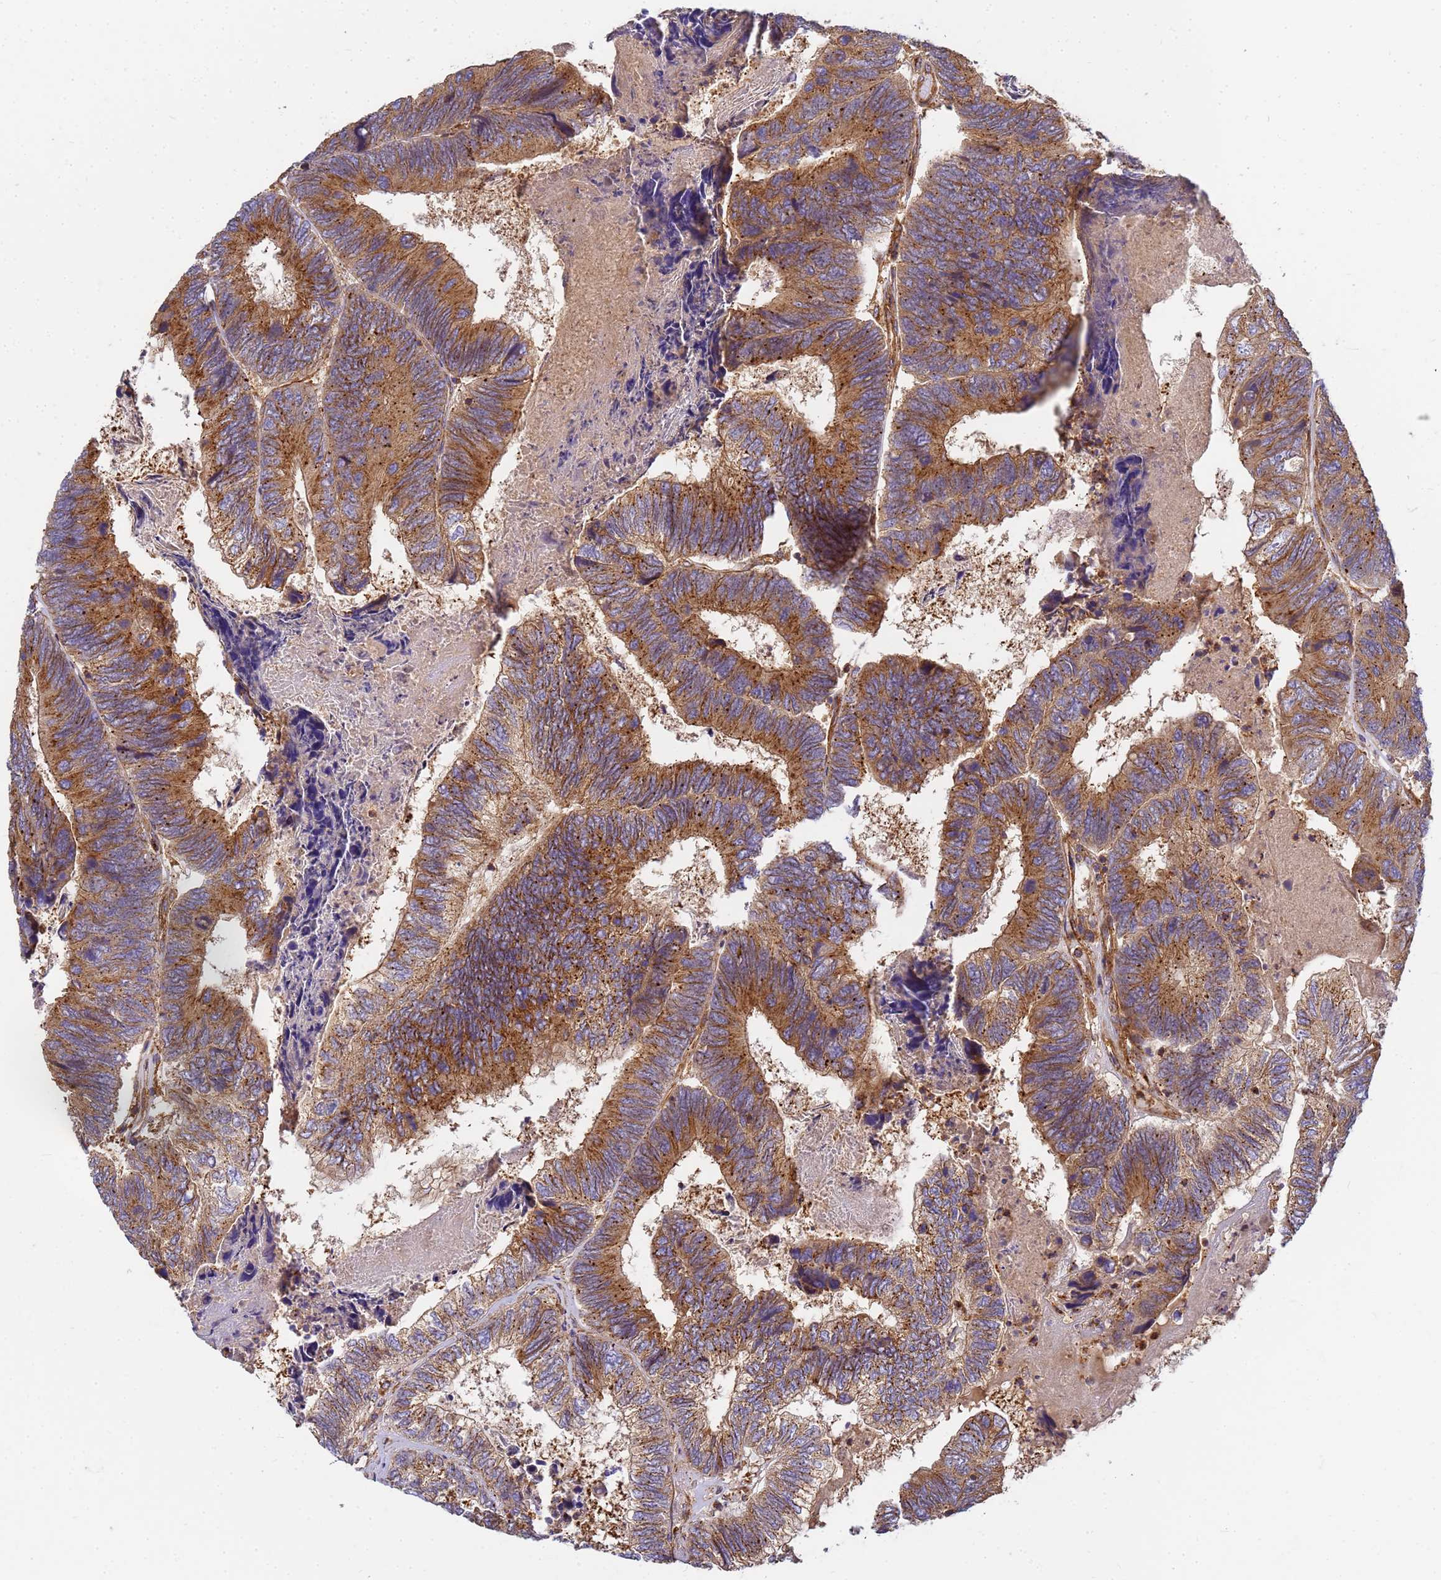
{"staining": {"intensity": "moderate", "quantity": ">75%", "location": "cytoplasmic/membranous"}, "tissue": "colorectal cancer", "cell_type": "Tumor cells", "image_type": "cancer", "snomed": [{"axis": "morphology", "description": "Adenocarcinoma, NOS"}, {"axis": "topography", "description": "Colon"}], "caption": "Adenocarcinoma (colorectal) tissue displays moderate cytoplasmic/membranous staining in approximately >75% of tumor cells", "gene": "C2CD5", "patient": {"sex": "female", "age": 67}}